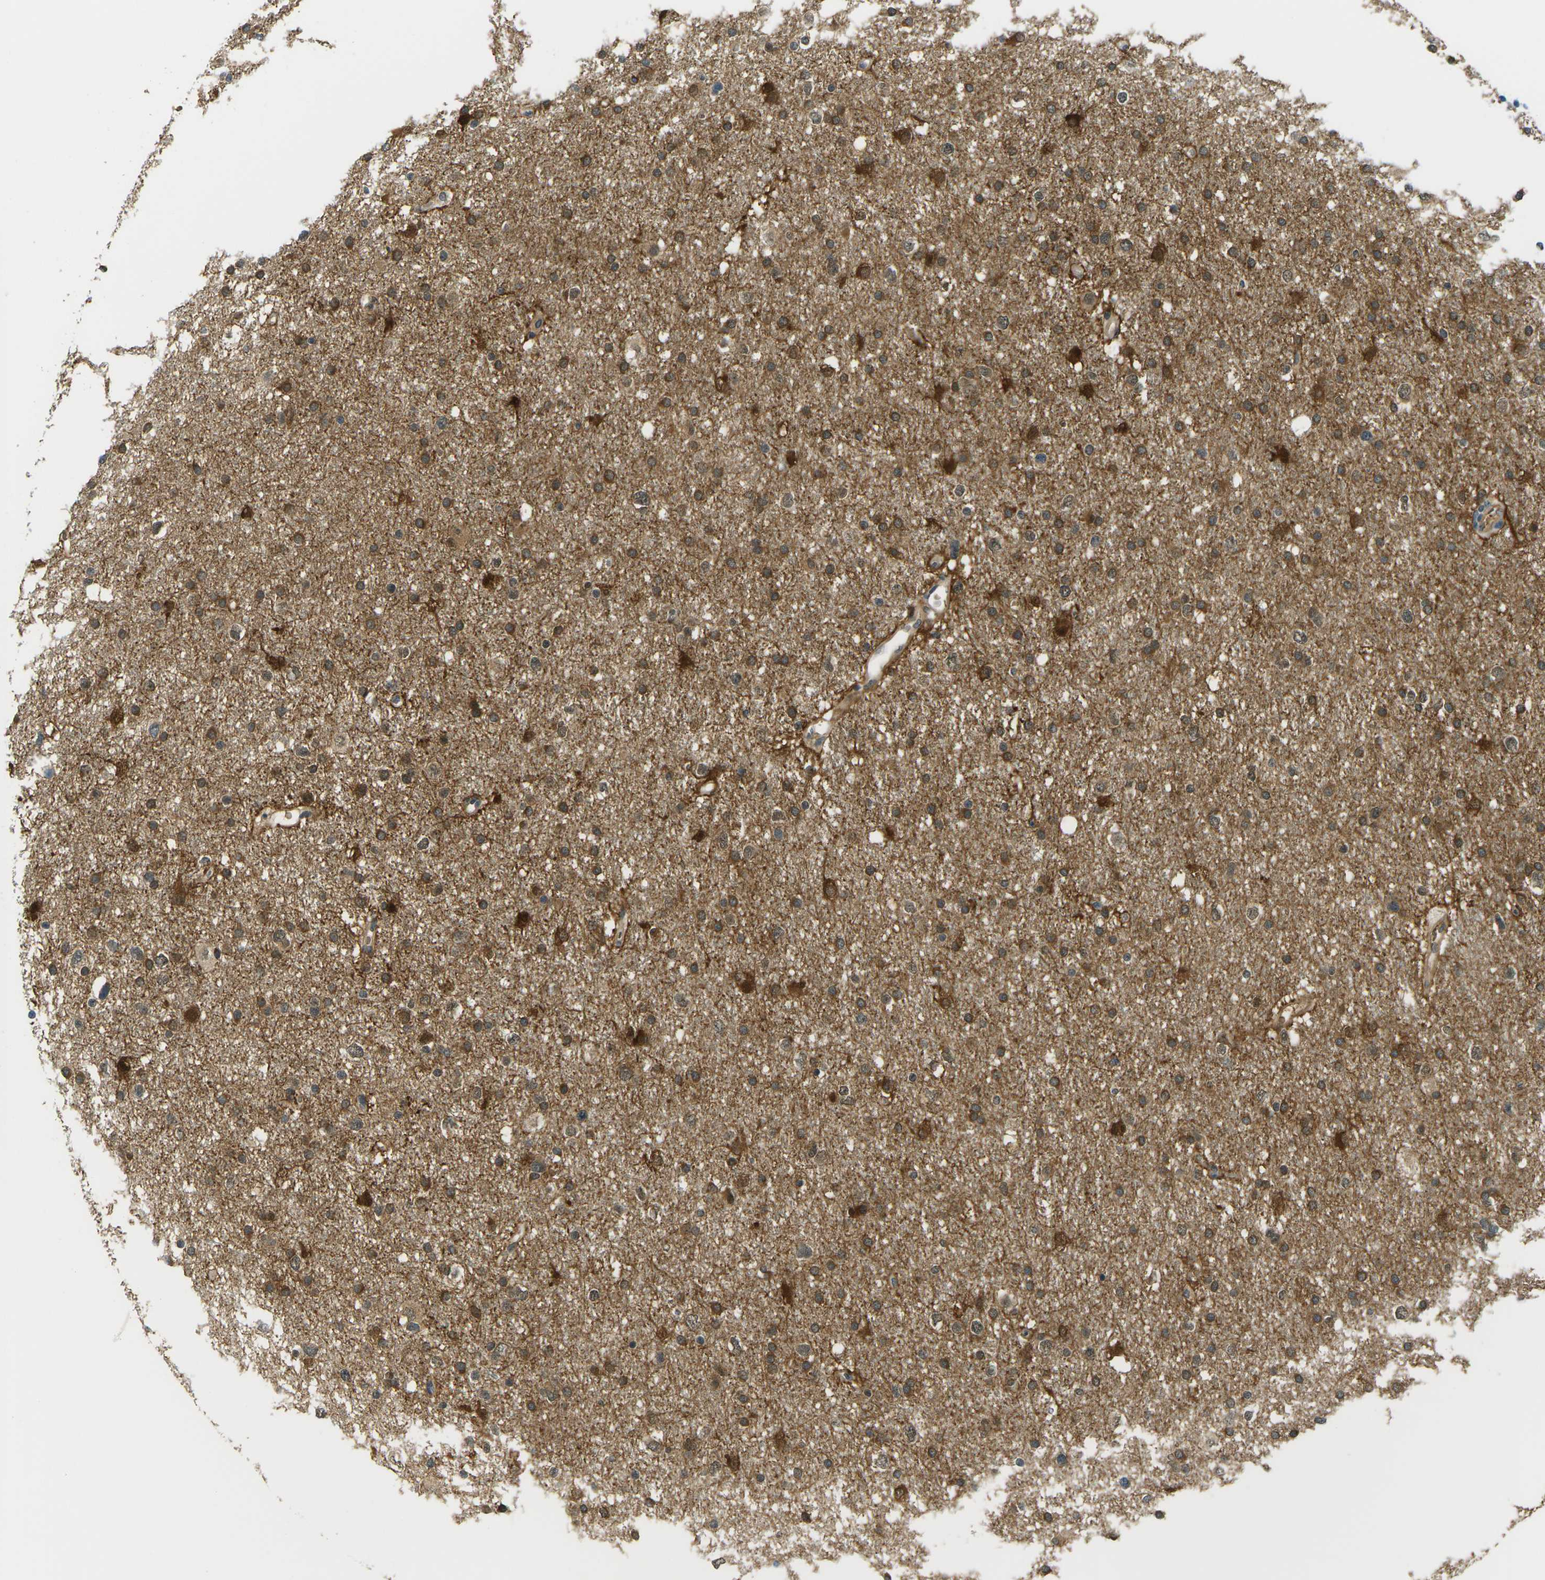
{"staining": {"intensity": "moderate", "quantity": "25%-75%", "location": "cytoplasmic/membranous"}, "tissue": "glioma", "cell_type": "Tumor cells", "image_type": "cancer", "snomed": [{"axis": "morphology", "description": "Glioma, malignant, Low grade"}, {"axis": "topography", "description": "Brain"}], "caption": "An immunohistochemistry (IHC) histopathology image of neoplastic tissue is shown. Protein staining in brown highlights moderate cytoplasmic/membranous positivity in glioma within tumor cells.", "gene": "PSAT1", "patient": {"sex": "female", "age": 37}}